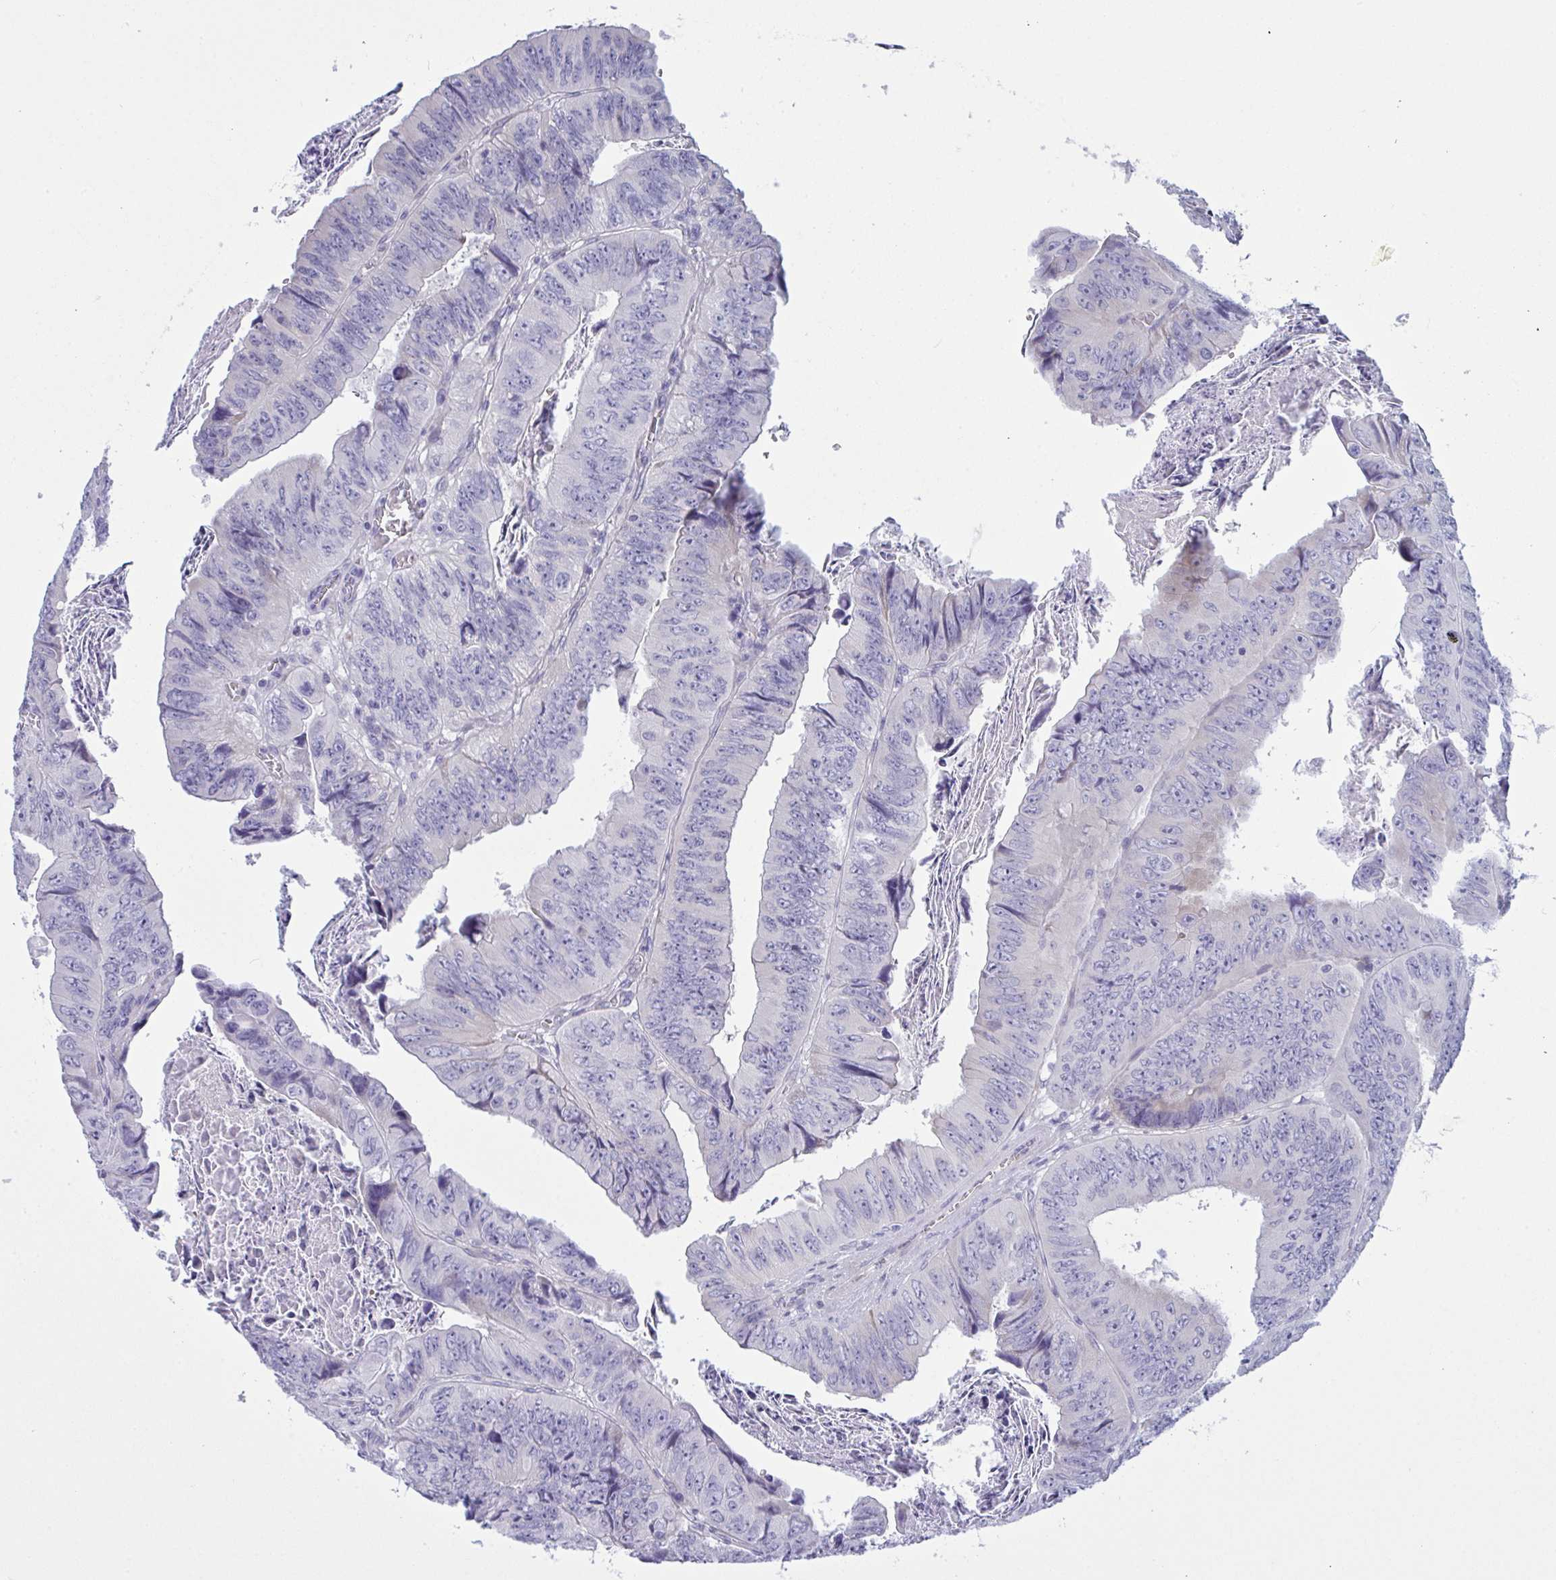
{"staining": {"intensity": "negative", "quantity": "none", "location": "none"}, "tissue": "colorectal cancer", "cell_type": "Tumor cells", "image_type": "cancer", "snomed": [{"axis": "morphology", "description": "Adenocarcinoma, NOS"}, {"axis": "topography", "description": "Colon"}], "caption": "This is a image of IHC staining of colorectal cancer (adenocarcinoma), which shows no staining in tumor cells.", "gene": "ZNF684", "patient": {"sex": "female", "age": 84}}